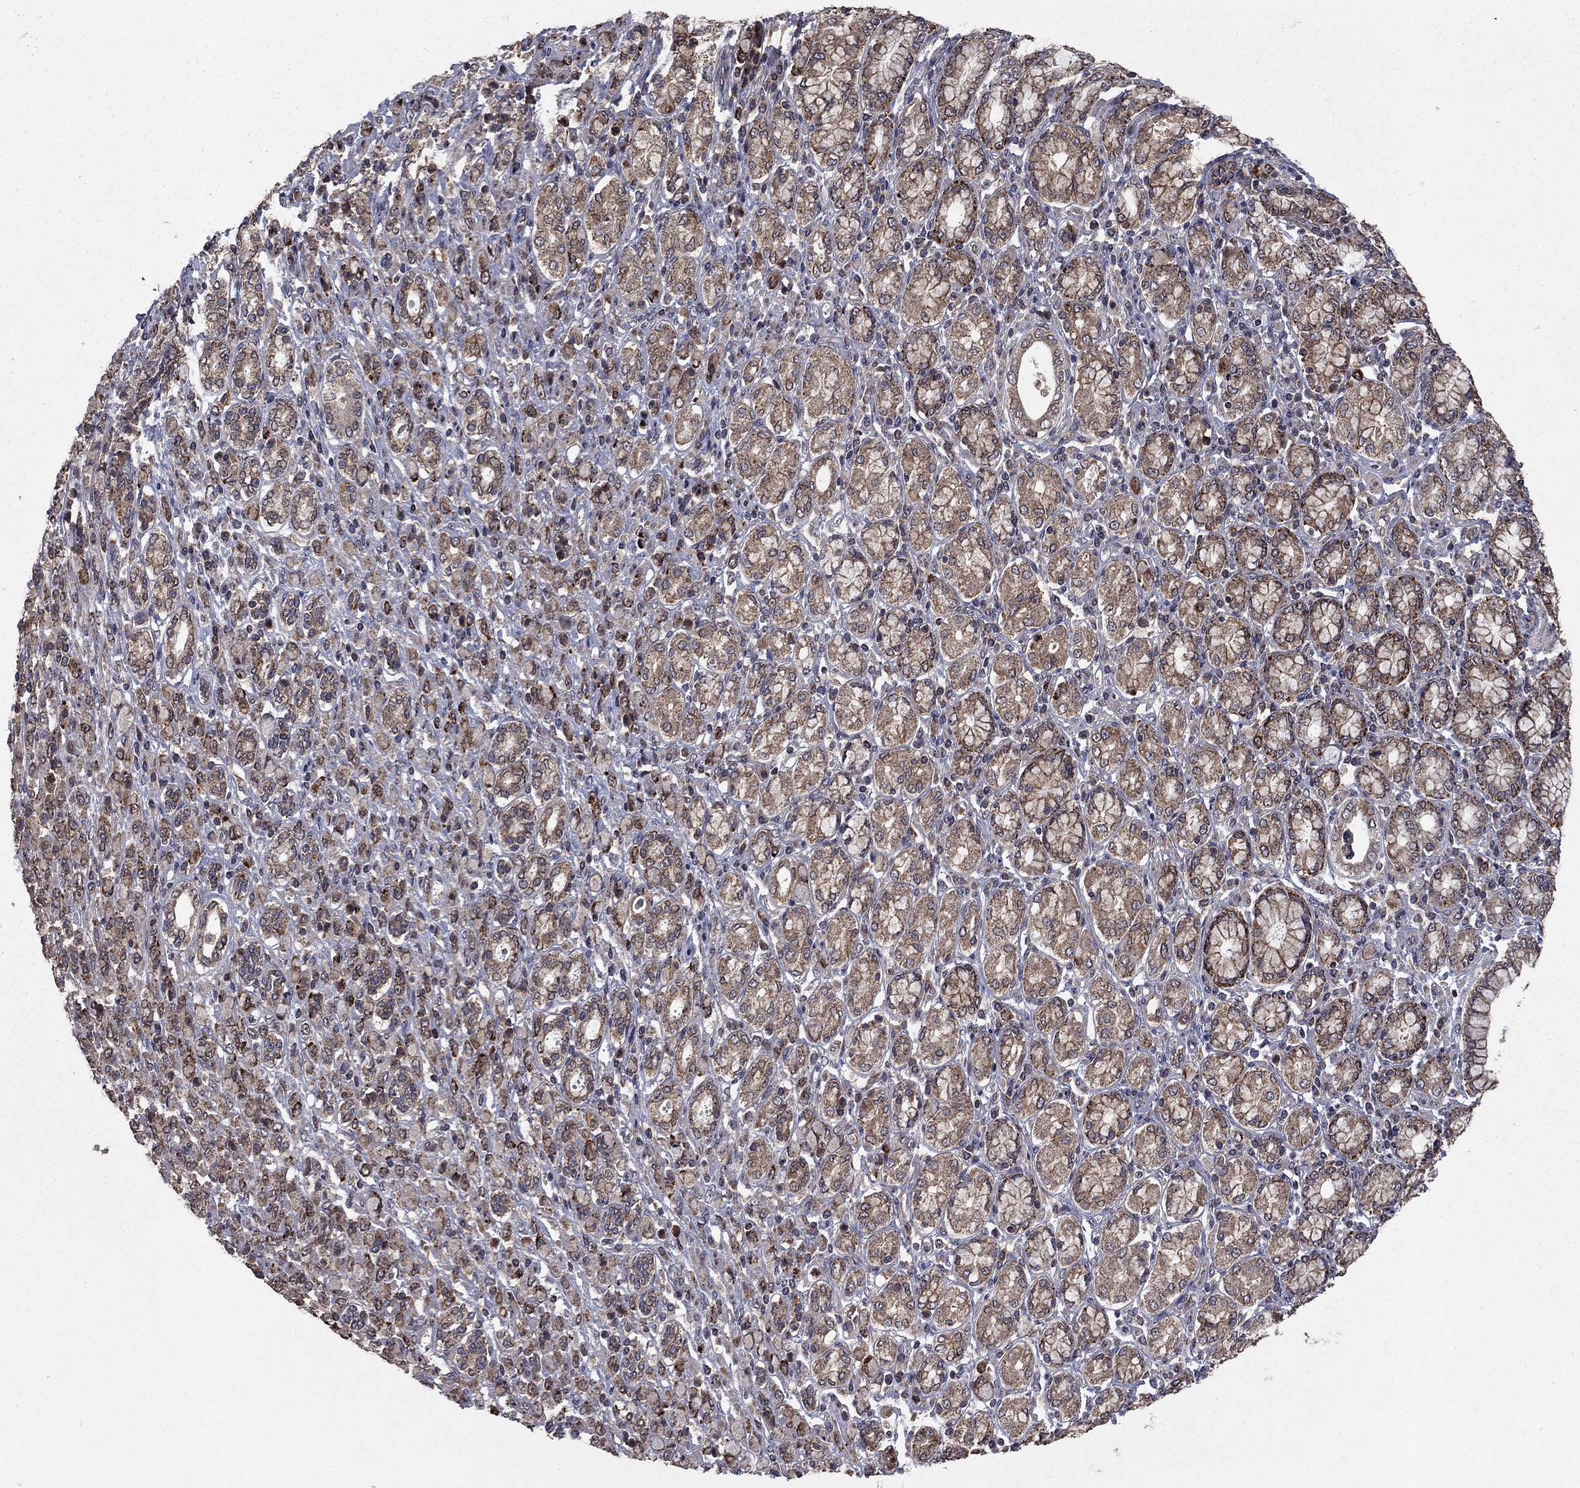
{"staining": {"intensity": "moderate", "quantity": "25%-75%", "location": "cytoplasmic/membranous"}, "tissue": "stomach cancer", "cell_type": "Tumor cells", "image_type": "cancer", "snomed": [{"axis": "morphology", "description": "Normal tissue, NOS"}, {"axis": "morphology", "description": "Adenocarcinoma, NOS"}, {"axis": "topography", "description": "Stomach"}], "caption": "Immunohistochemical staining of adenocarcinoma (stomach) shows moderate cytoplasmic/membranous protein positivity in about 25%-75% of tumor cells.", "gene": "DHRS1", "patient": {"sex": "female", "age": 79}}